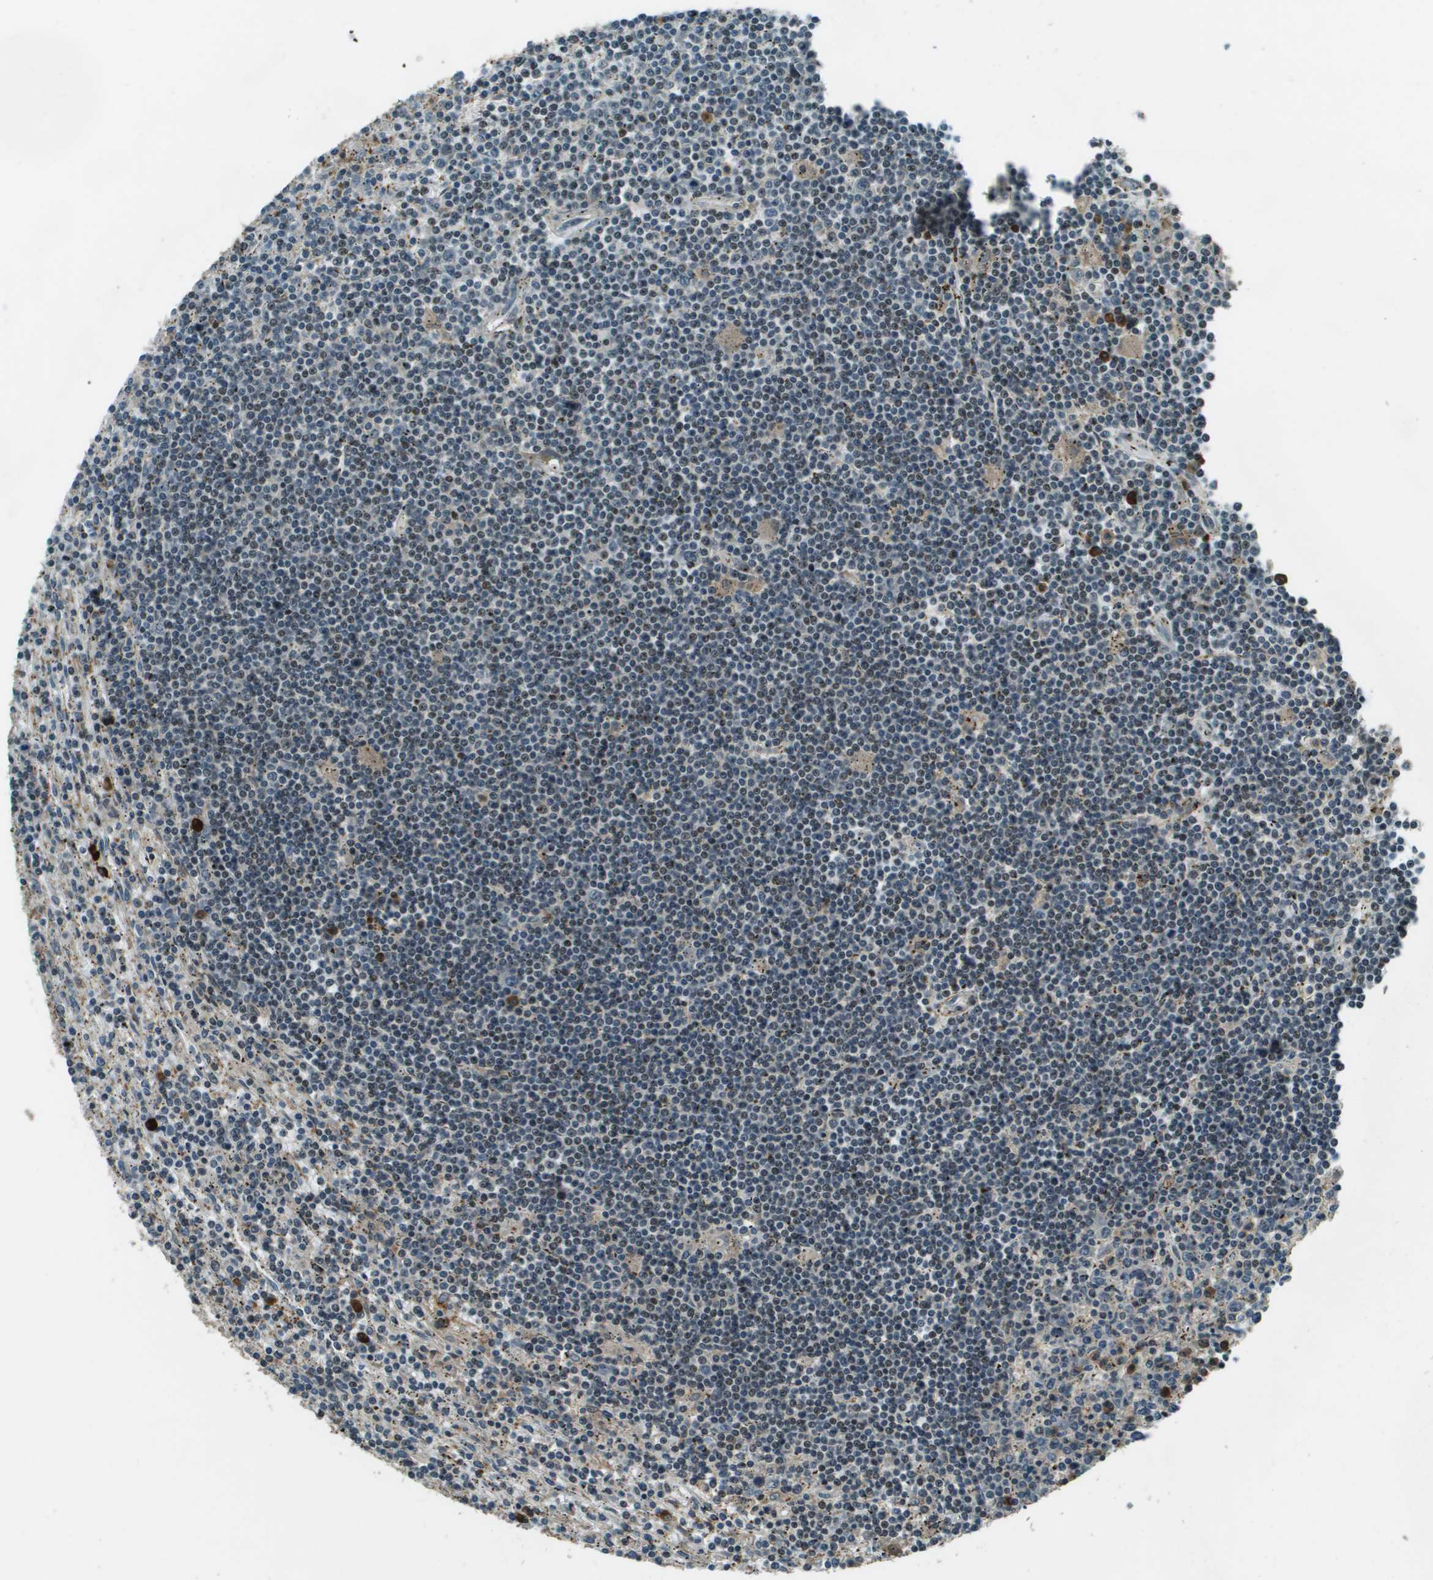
{"staining": {"intensity": "negative", "quantity": "none", "location": "none"}, "tissue": "lymphoma", "cell_type": "Tumor cells", "image_type": "cancer", "snomed": [{"axis": "morphology", "description": "Malignant lymphoma, non-Hodgkin's type, Low grade"}, {"axis": "topography", "description": "Spleen"}], "caption": "Tumor cells are negative for brown protein staining in malignant lymphoma, non-Hodgkin's type (low-grade).", "gene": "SDC3", "patient": {"sex": "male", "age": 76}}